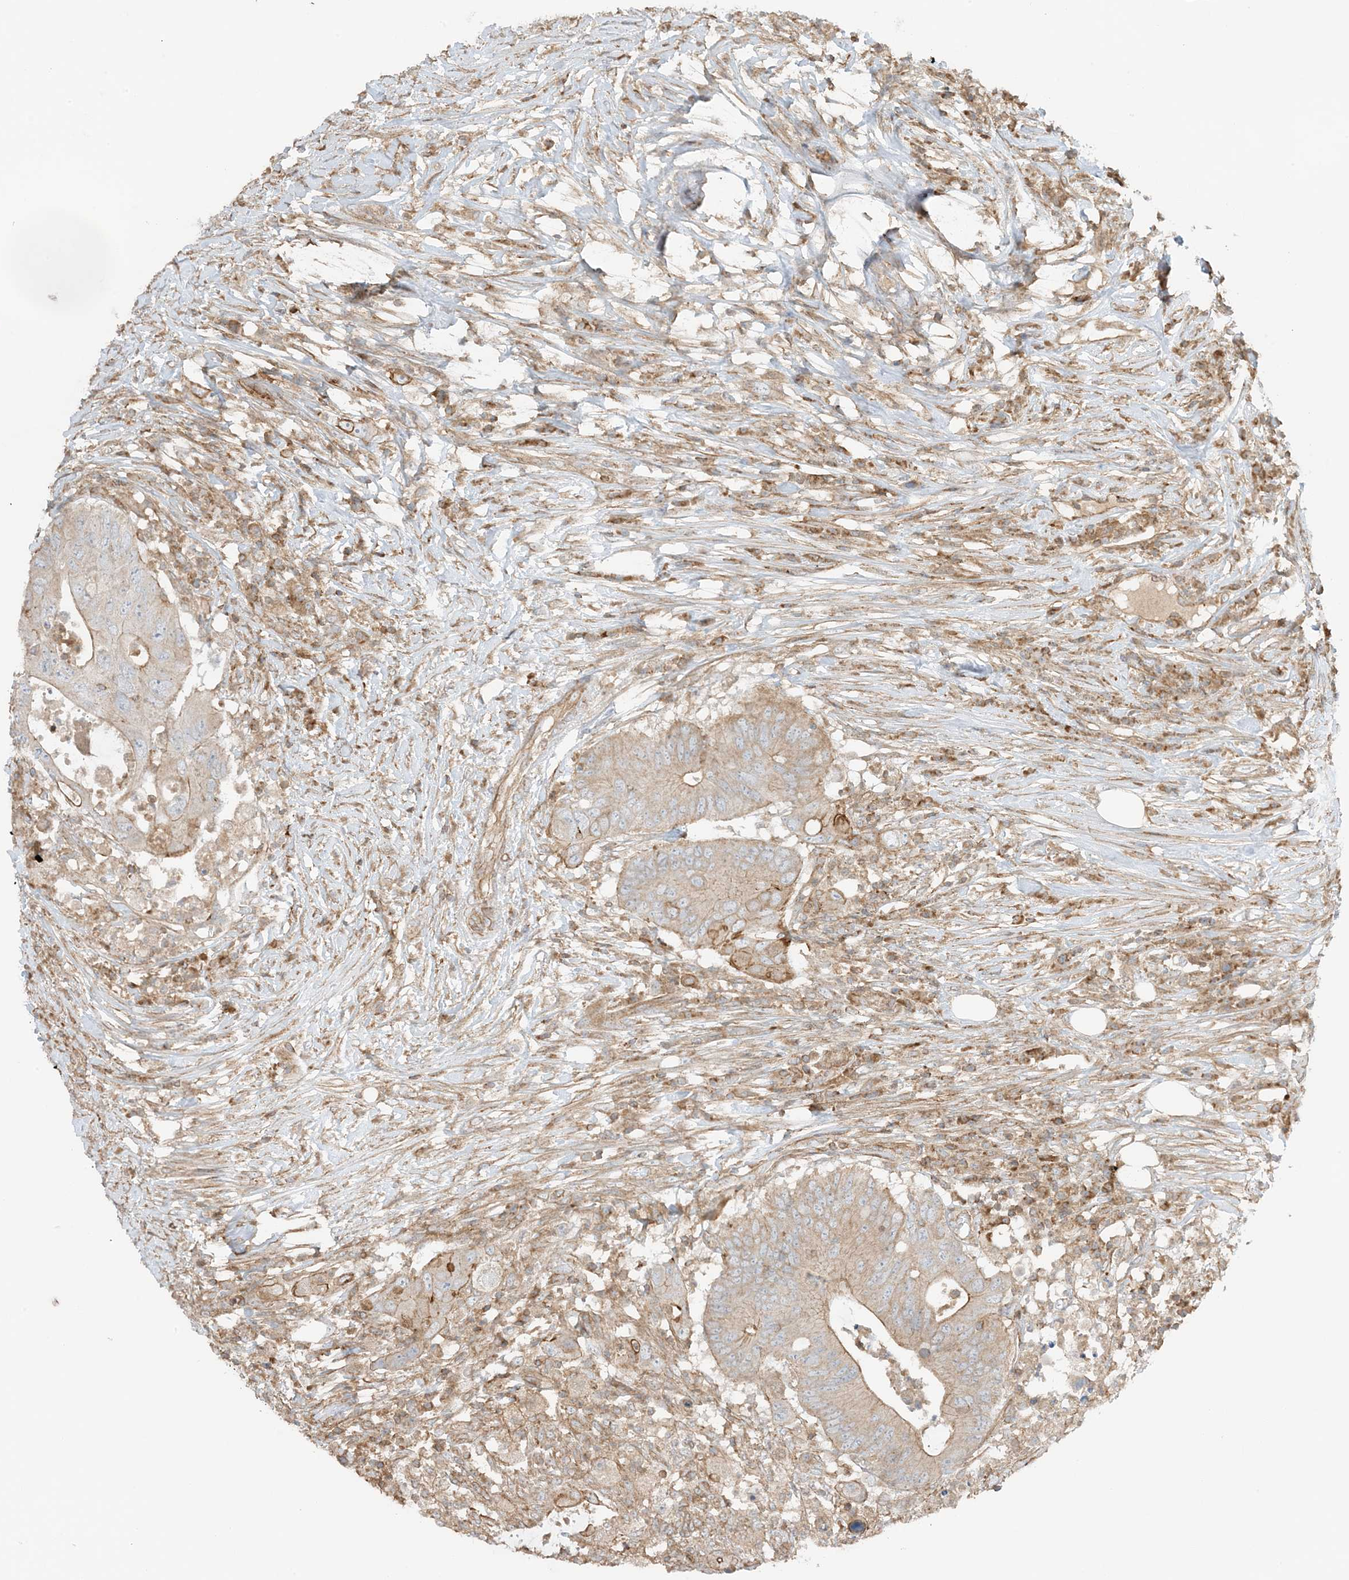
{"staining": {"intensity": "weak", "quantity": "25%-75%", "location": "cytoplasmic/membranous"}, "tissue": "colorectal cancer", "cell_type": "Tumor cells", "image_type": "cancer", "snomed": [{"axis": "morphology", "description": "Adenocarcinoma, NOS"}, {"axis": "topography", "description": "Colon"}], "caption": "A brown stain shows weak cytoplasmic/membranous expression of a protein in human colorectal cancer tumor cells. (Brightfield microscopy of DAB IHC at high magnification).", "gene": "SLC25A12", "patient": {"sex": "male", "age": 71}}